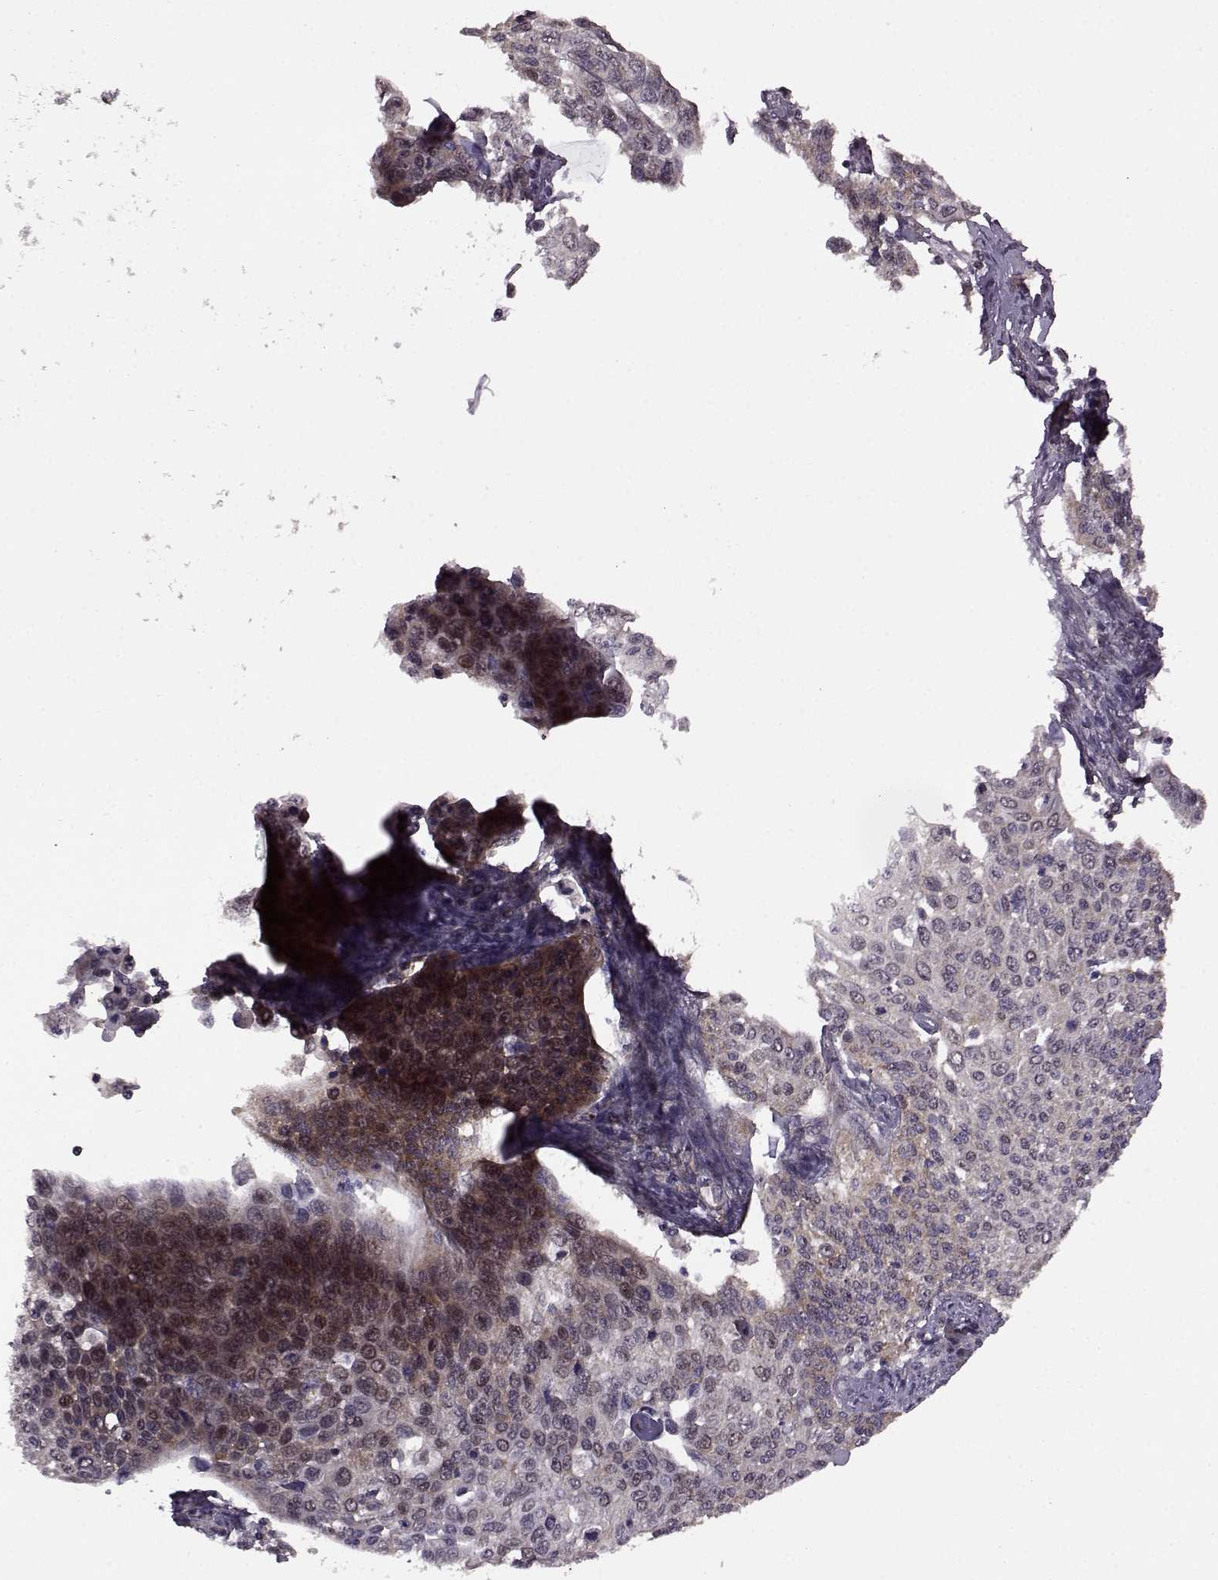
{"staining": {"intensity": "weak", "quantity": "25%-75%", "location": "cytoplasmic/membranous"}, "tissue": "cervical cancer", "cell_type": "Tumor cells", "image_type": "cancer", "snomed": [{"axis": "morphology", "description": "Squamous cell carcinoma, NOS"}, {"axis": "topography", "description": "Cervix"}], "caption": "Immunohistochemistry (DAB (3,3'-diaminobenzidine)) staining of human cervical cancer (squamous cell carcinoma) shows weak cytoplasmic/membranous protein positivity in about 25%-75% of tumor cells.", "gene": "URI1", "patient": {"sex": "female", "age": 34}}